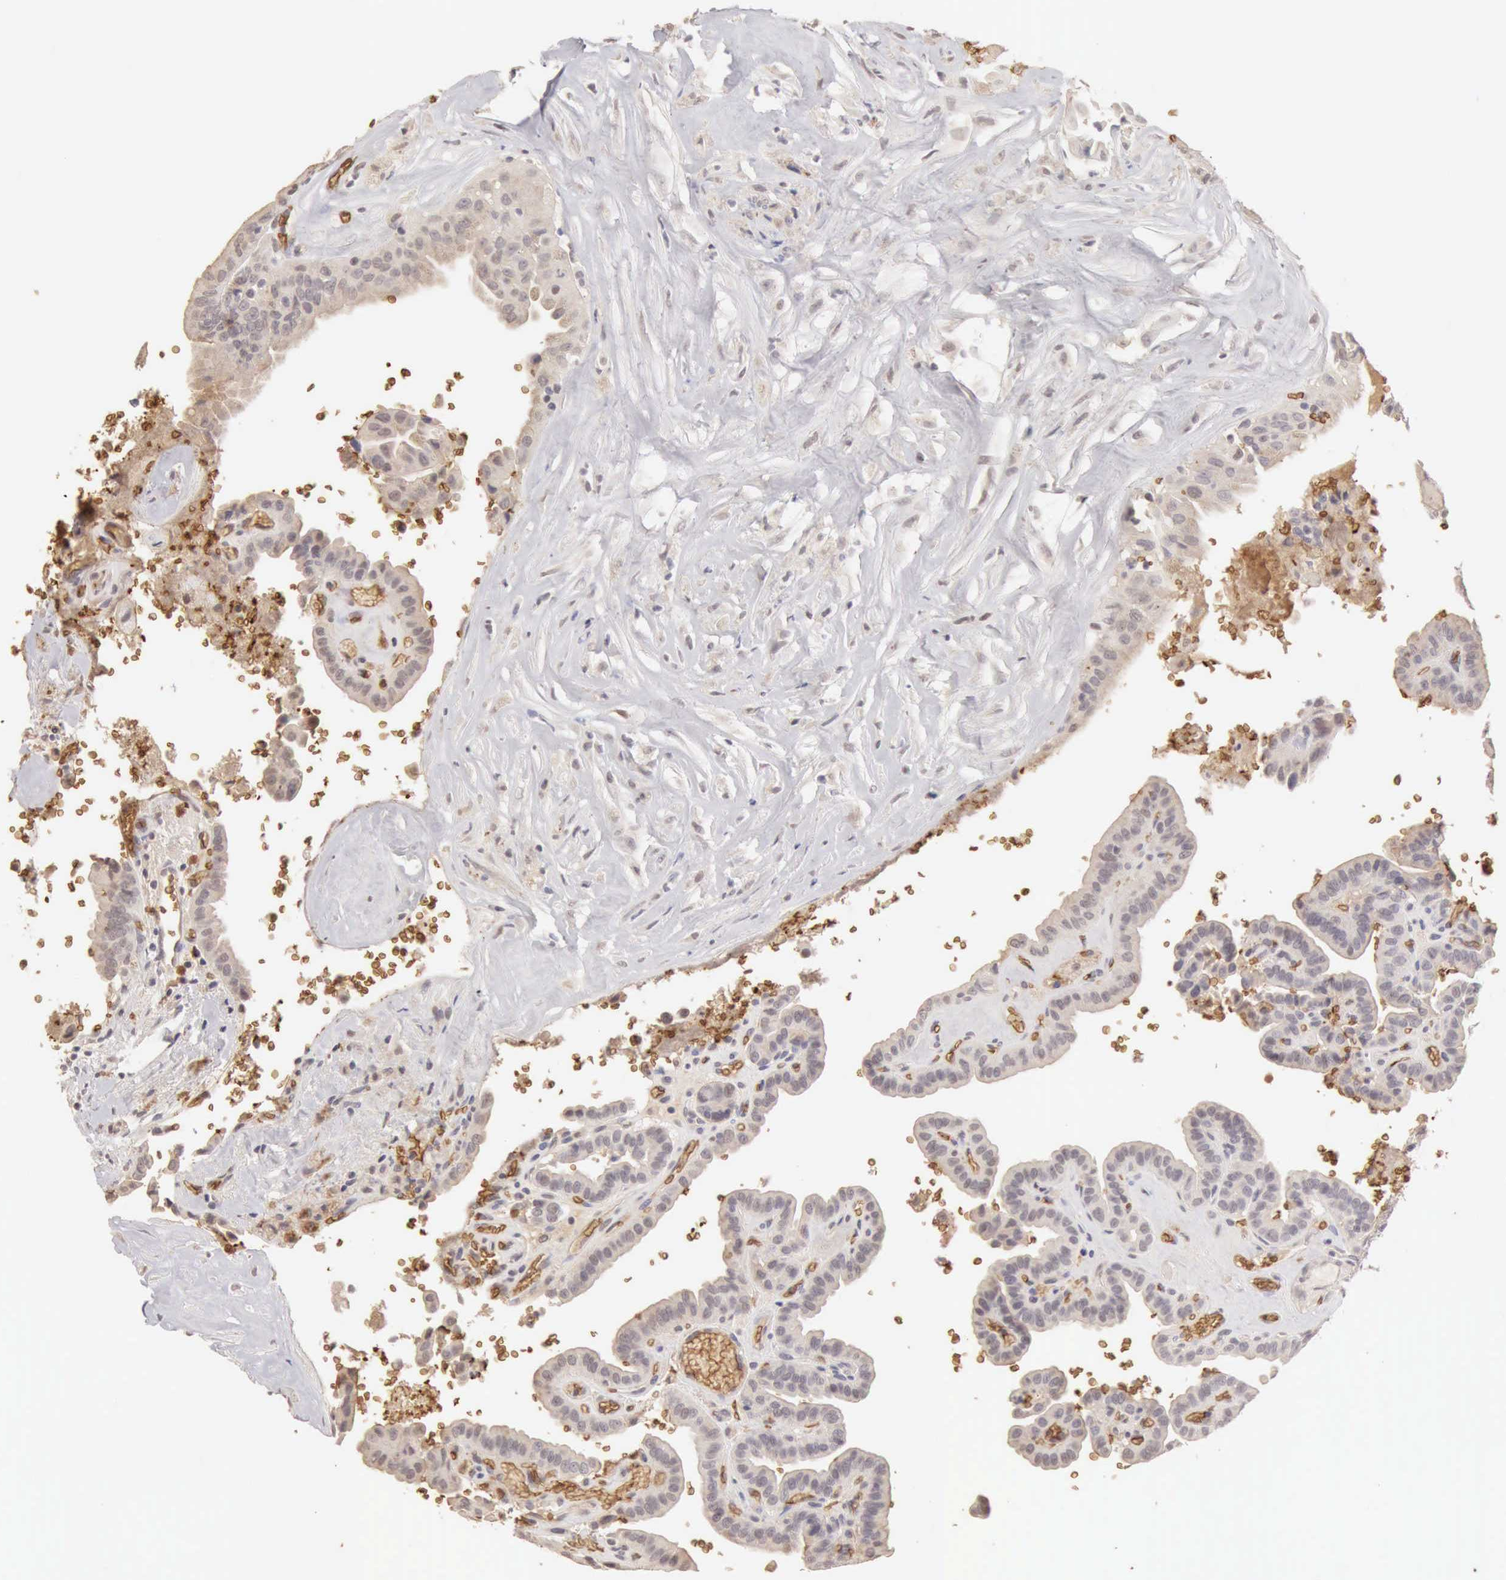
{"staining": {"intensity": "negative", "quantity": "none", "location": "none"}, "tissue": "thyroid cancer", "cell_type": "Tumor cells", "image_type": "cancer", "snomed": [{"axis": "morphology", "description": "Papillary adenocarcinoma, NOS"}, {"axis": "topography", "description": "Thyroid gland"}], "caption": "Immunohistochemistry micrograph of neoplastic tissue: thyroid cancer (papillary adenocarcinoma) stained with DAB (3,3'-diaminobenzidine) displays no significant protein staining in tumor cells.", "gene": "CFI", "patient": {"sex": "male", "age": 87}}